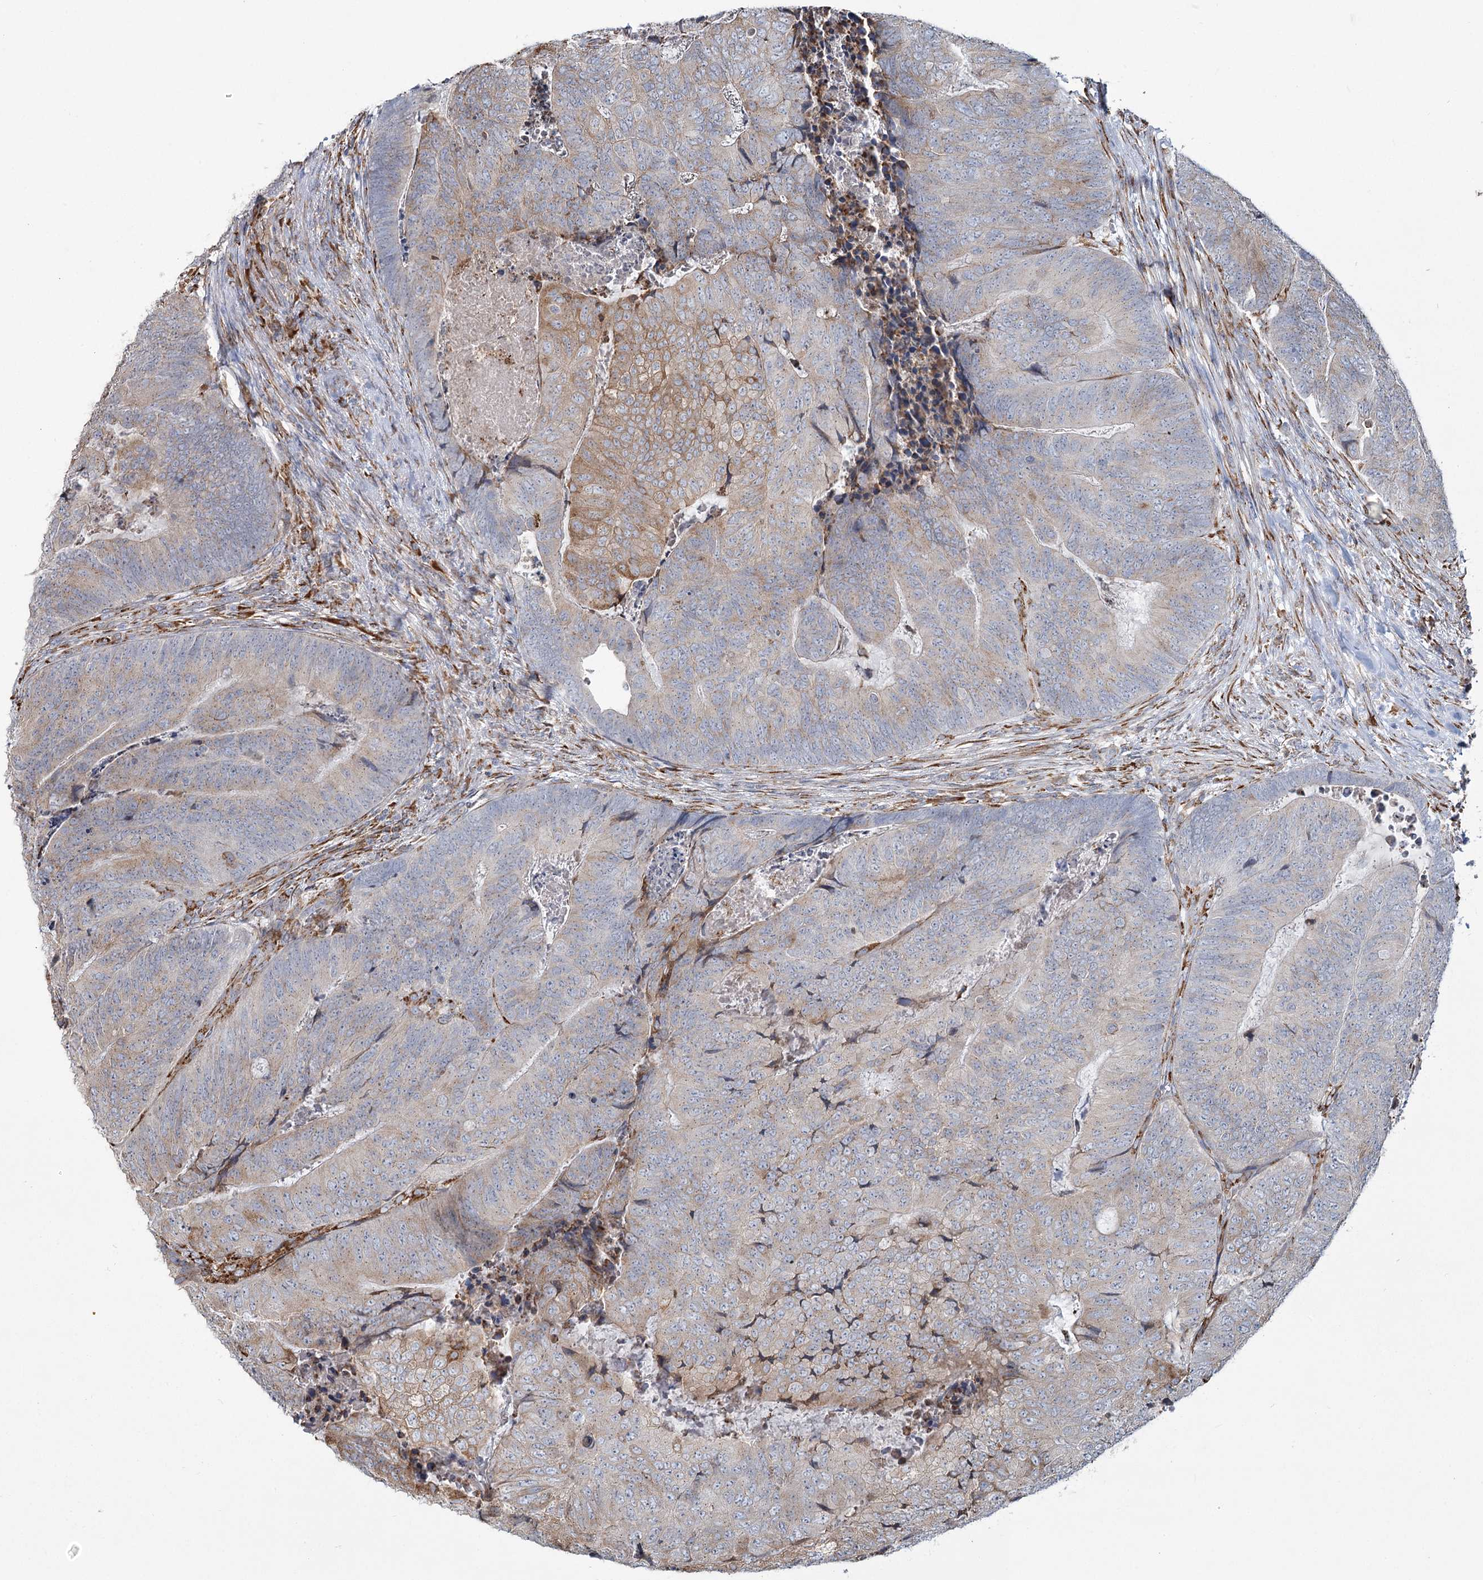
{"staining": {"intensity": "moderate", "quantity": "<25%", "location": "cytoplasmic/membranous"}, "tissue": "colorectal cancer", "cell_type": "Tumor cells", "image_type": "cancer", "snomed": [{"axis": "morphology", "description": "Adenocarcinoma, NOS"}, {"axis": "topography", "description": "Colon"}], "caption": "There is low levels of moderate cytoplasmic/membranous staining in tumor cells of colorectal cancer (adenocarcinoma), as demonstrated by immunohistochemical staining (brown color).", "gene": "ZCCHC9", "patient": {"sex": "female", "age": 67}}